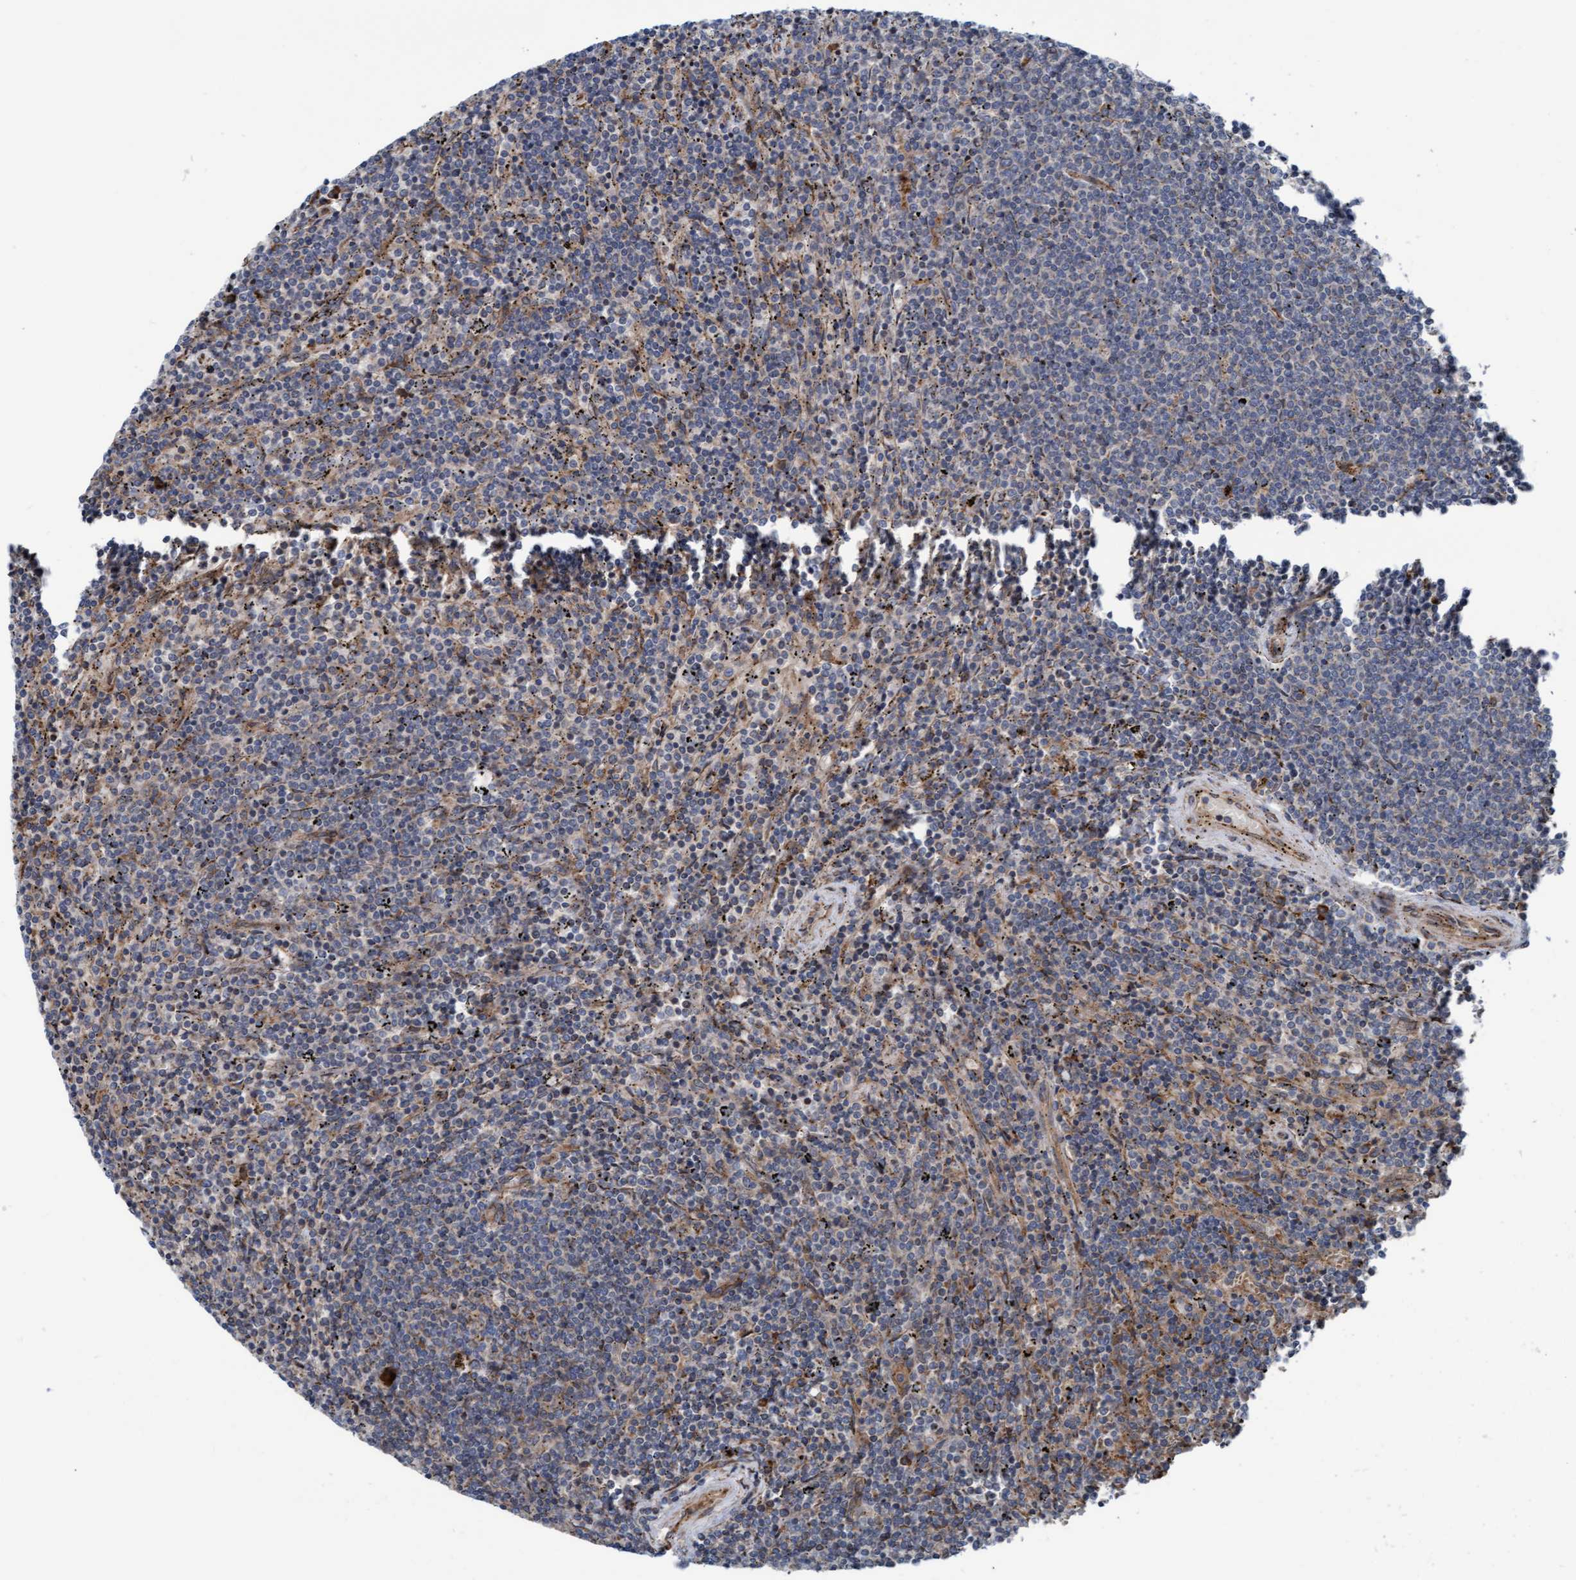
{"staining": {"intensity": "negative", "quantity": "none", "location": "none"}, "tissue": "lymphoma", "cell_type": "Tumor cells", "image_type": "cancer", "snomed": [{"axis": "morphology", "description": "Malignant lymphoma, non-Hodgkin's type, Low grade"}, {"axis": "topography", "description": "Spleen"}], "caption": "Immunohistochemistry micrograph of neoplastic tissue: human malignant lymphoma, non-Hodgkin's type (low-grade) stained with DAB (3,3'-diaminobenzidine) reveals no significant protein expression in tumor cells. (Stains: DAB immunohistochemistry (IHC) with hematoxylin counter stain, Microscopy: brightfield microscopy at high magnification).", "gene": "RAP1GAP2", "patient": {"sex": "female", "age": 50}}